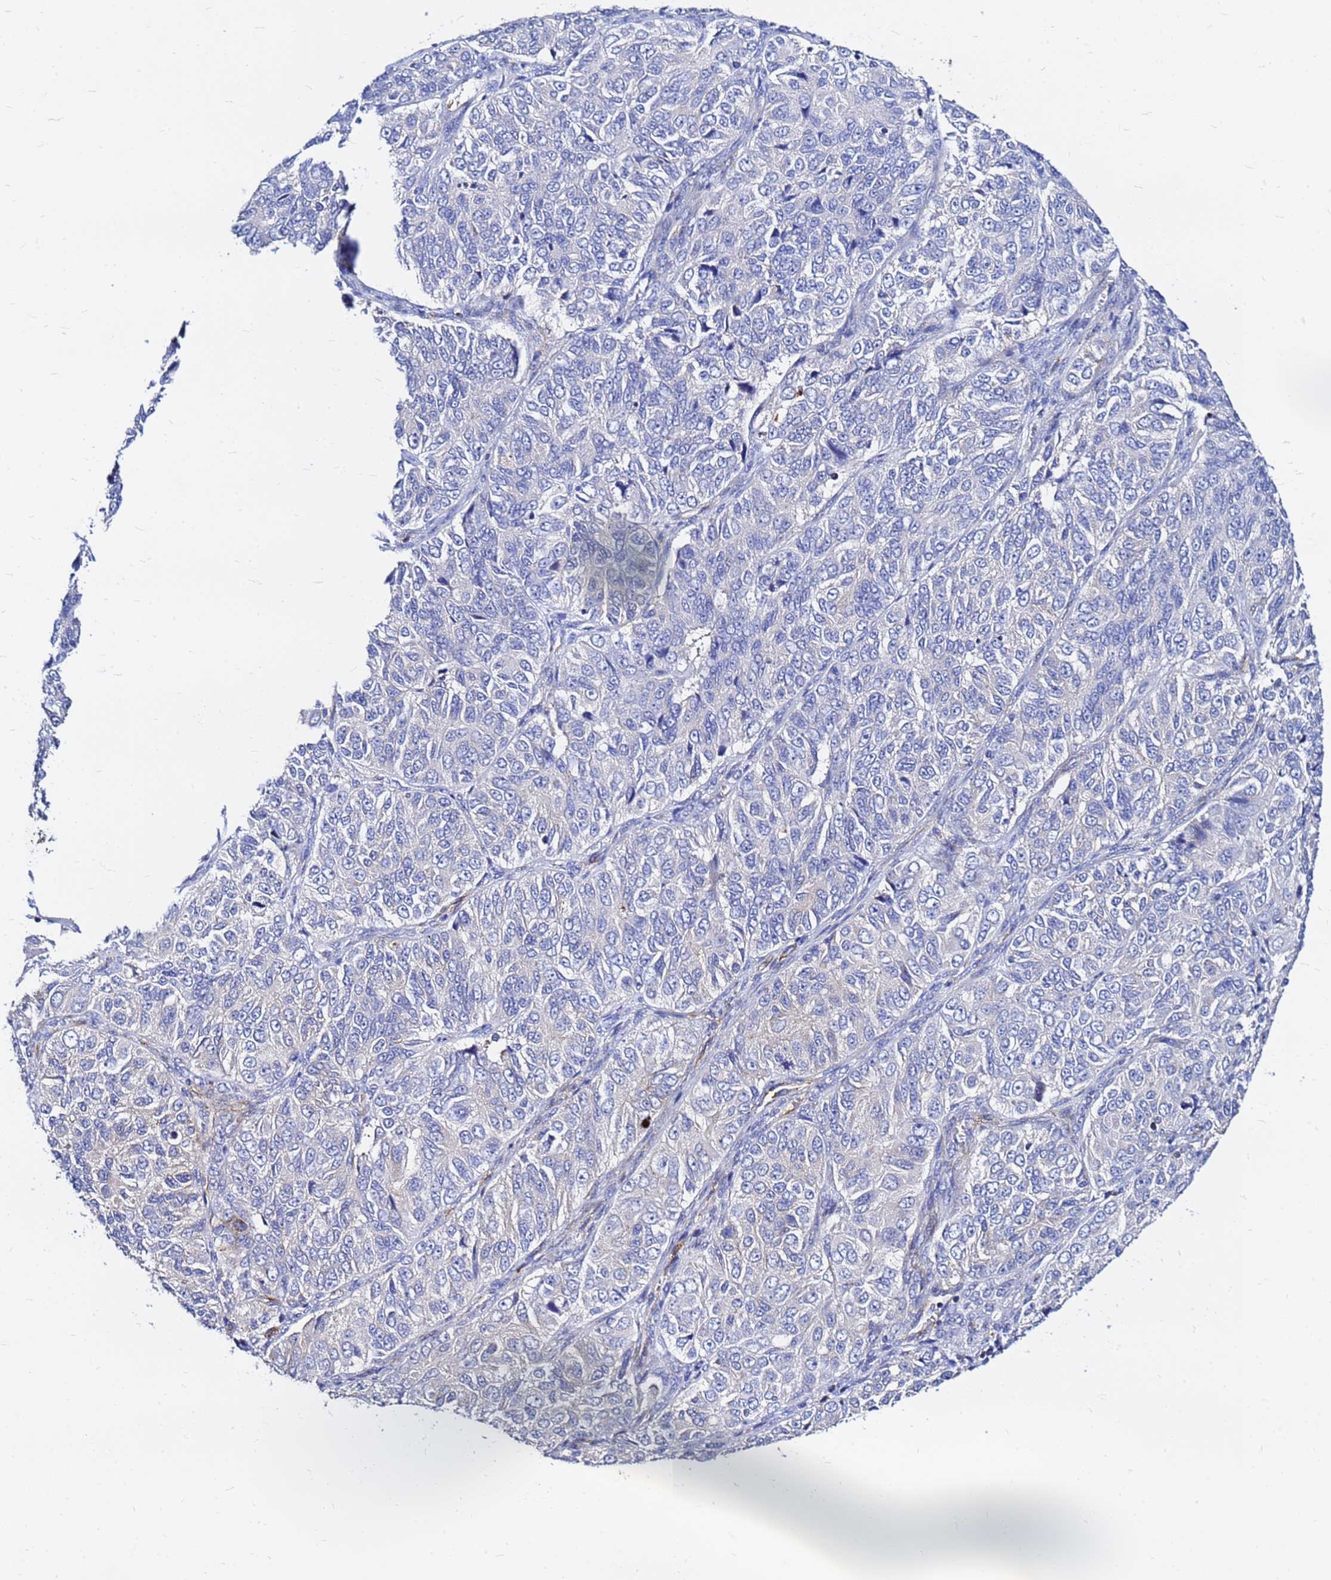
{"staining": {"intensity": "moderate", "quantity": "<25%", "location": "cytoplasmic/membranous"}, "tissue": "ovarian cancer", "cell_type": "Tumor cells", "image_type": "cancer", "snomed": [{"axis": "morphology", "description": "Carcinoma, endometroid"}, {"axis": "topography", "description": "Ovary"}], "caption": "Ovarian cancer (endometroid carcinoma) stained with a brown dye exhibits moderate cytoplasmic/membranous positive staining in approximately <25% of tumor cells.", "gene": "TUBA8", "patient": {"sex": "female", "age": 51}}